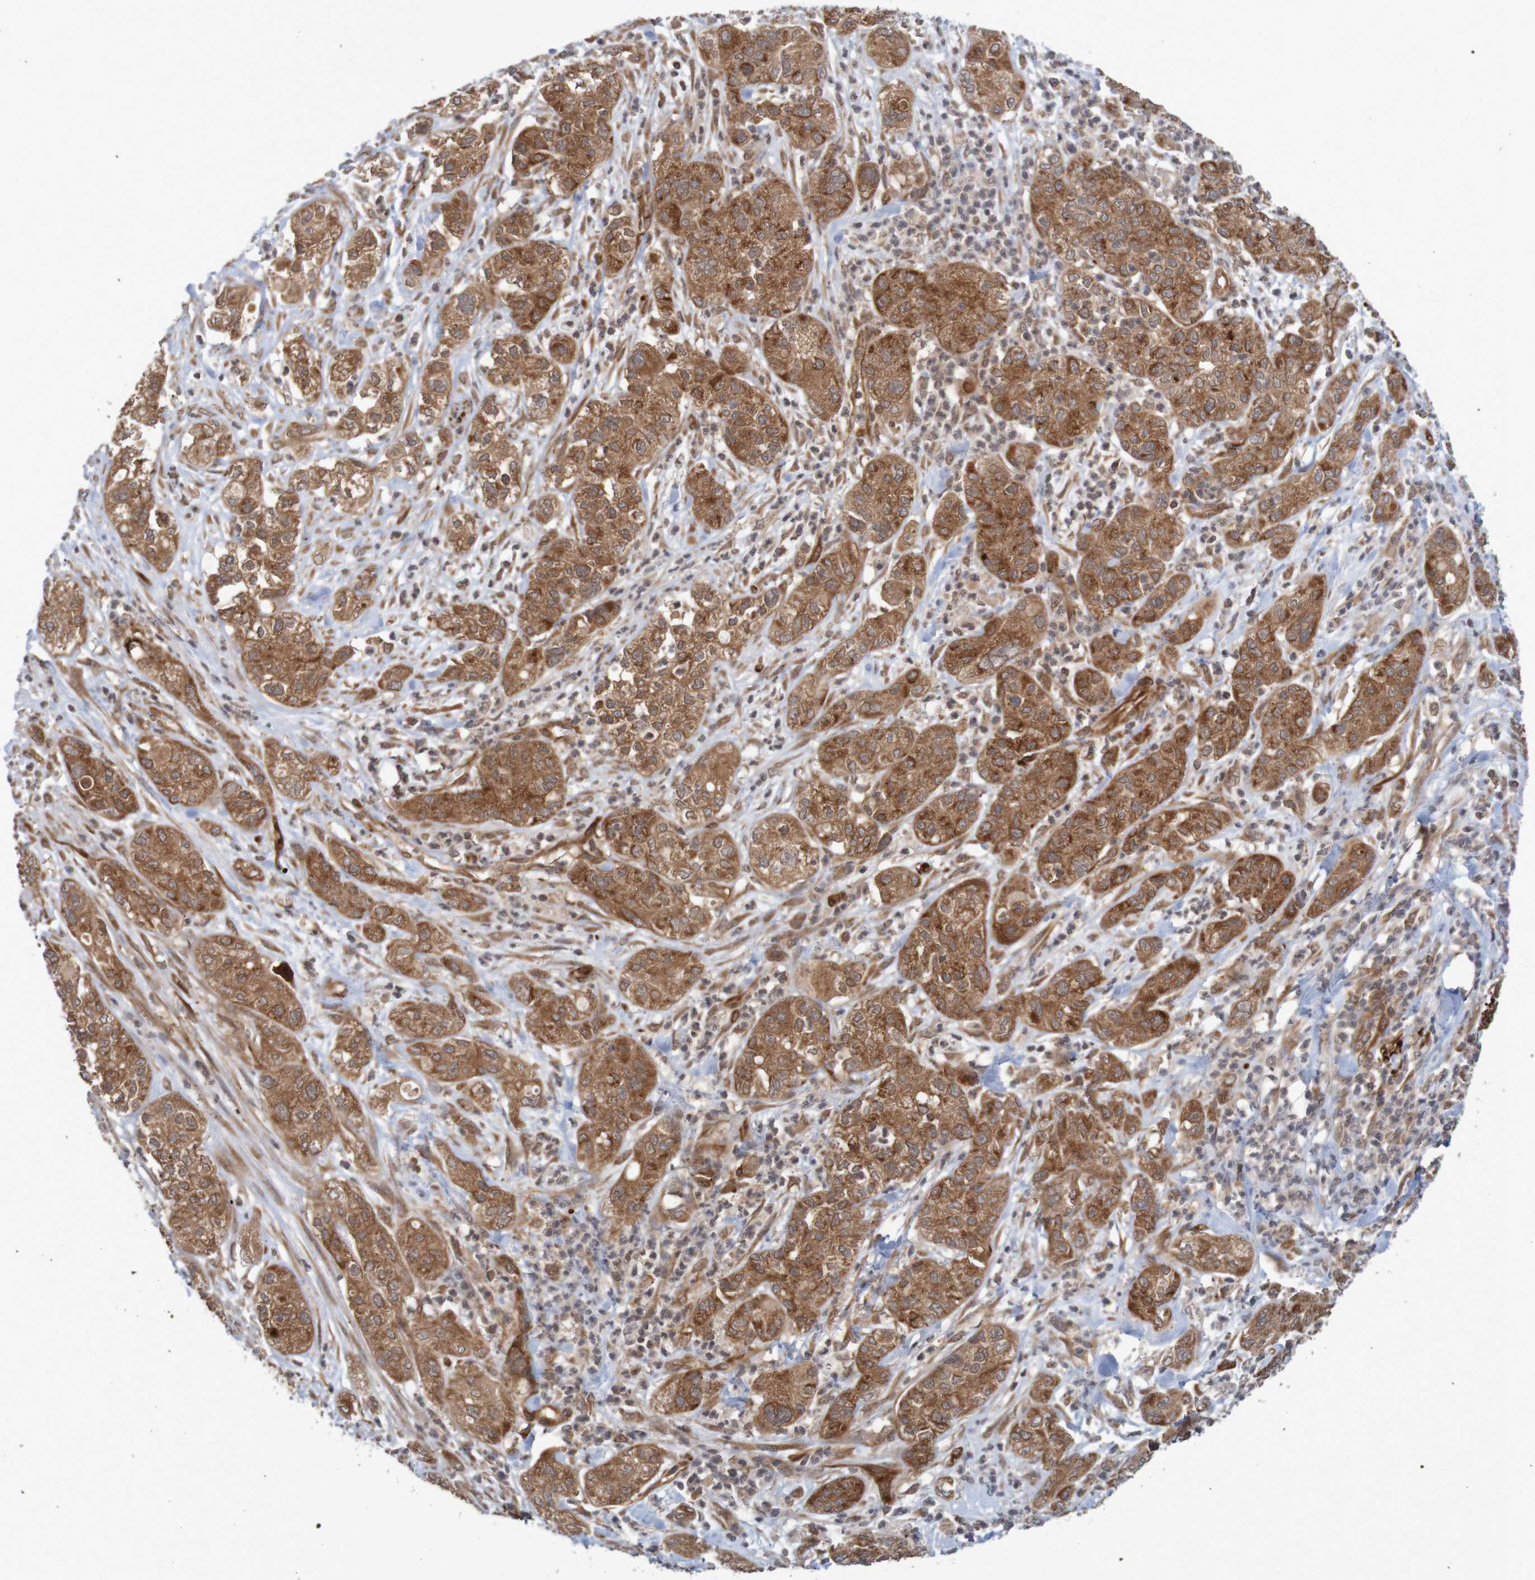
{"staining": {"intensity": "strong", "quantity": ">75%", "location": "cytoplasmic/membranous"}, "tissue": "pancreatic cancer", "cell_type": "Tumor cells", "image_type": "cancer", "snomed": [{"axis": "morphology", "description": "Adenocarcinoma, NOS"}, {"axis": "topography", "description": "Pancreas"}], "caption": "Pancreatic cancer (adenocarcinoma) was stained to show a protein in brown. There is high levels of strong cytoplasmic/membranous expression in about >75% of tumor cells.", "gene": "MRPL52", "patient": {"sex": "female", "age": 78}}